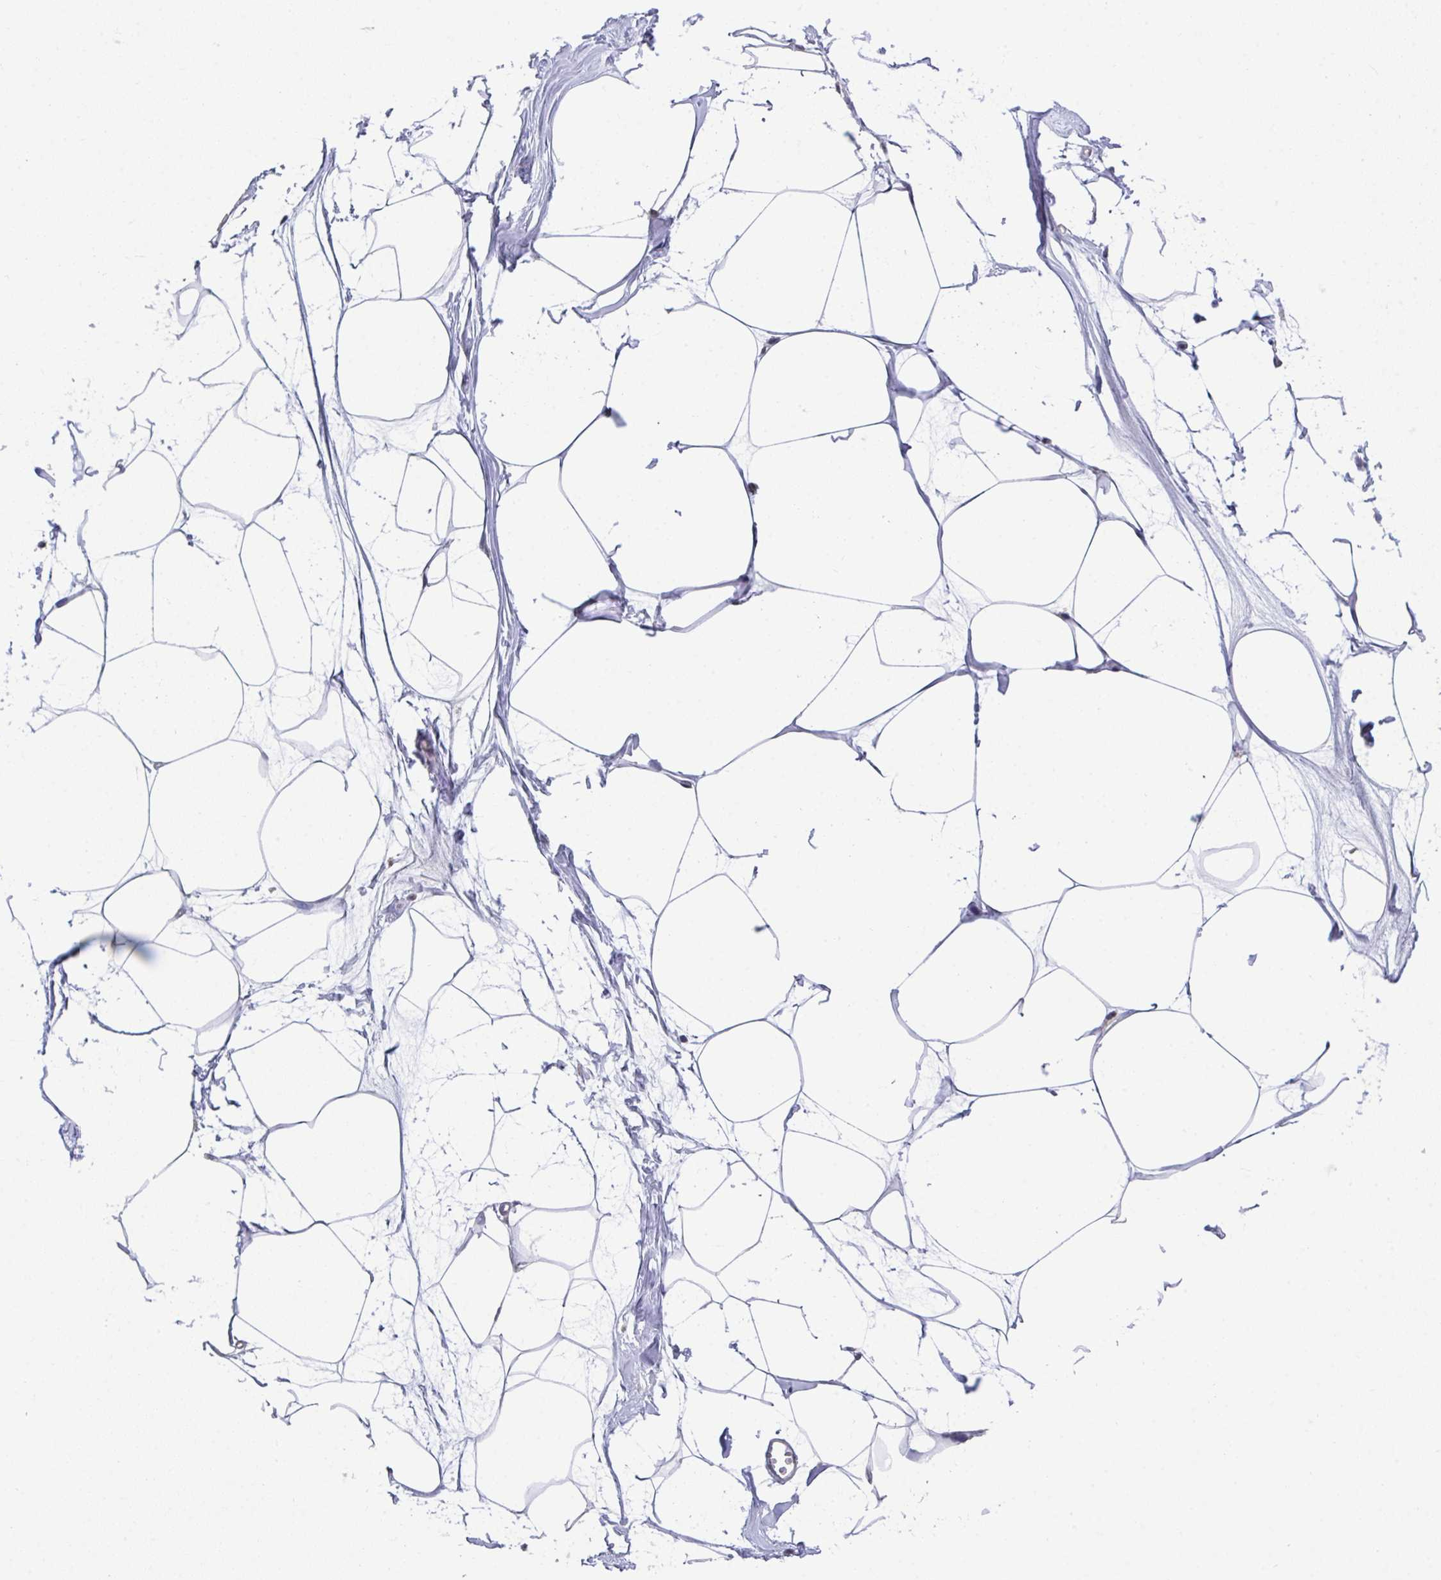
{"staining": {"intensity": "negative", "quantity": "none", "location": "none"}, "tissue": "breast", "cell_type": "Adipocytes", "image_type": "normal", "snomed": [{"axis": "morphology", "description": "Normal tissue, NOS"}, {"axis": "topography", "description": "Breast"}], "caption": "IHC micrograph of benign breast: breast stained with DAB displays no significant protein positivity in adipocytes. Brightfield microscopy of IHC stained with DAB (3,3'-diaminobenzidine) (brown) and hematoxylin (blue), captured at high magnification.", "gene": "GLTPD2", "patient": {"sex": "female", "age": 45}}